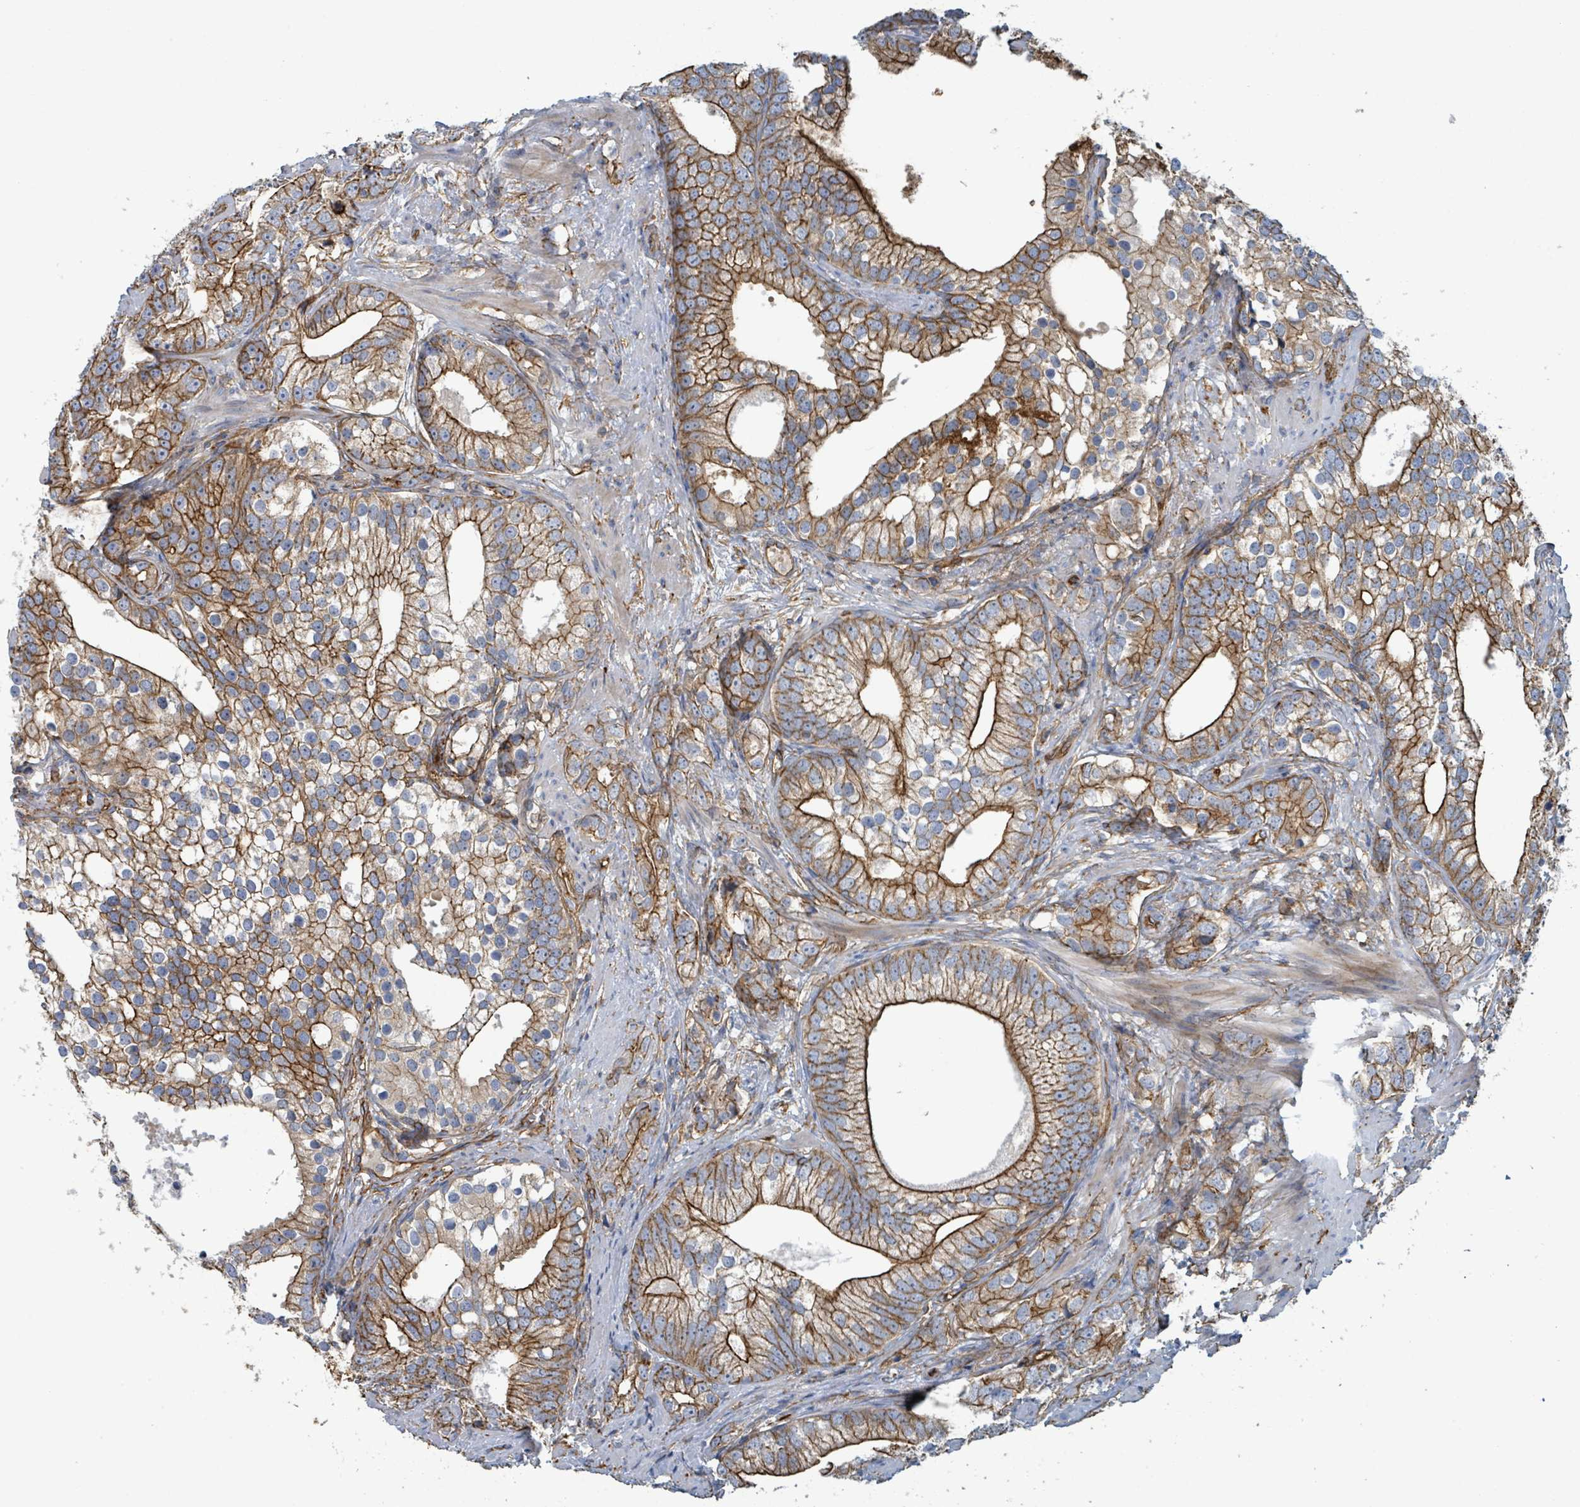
{"staining": {"intensity": "moderate", "quantity": ">75%", "location": "cytoplasmic/membranous"}, "tissue": "prostate cancer", "cell_type": "Tumor cells", "image_type": "cancer", "snomed": [{"axis": "morphology", "description": "Adenocarcinoma, High grade"}, {"axis": "topography", "description": "Prostate"}], "caption": "Human prostate cancer (adenocarcinoma (high-grade)) stained with a protein marker demonstrates moderate staining in tumor cells.", "gene": "LDOC1", "patient": {"sex": "male", "age": 75}}